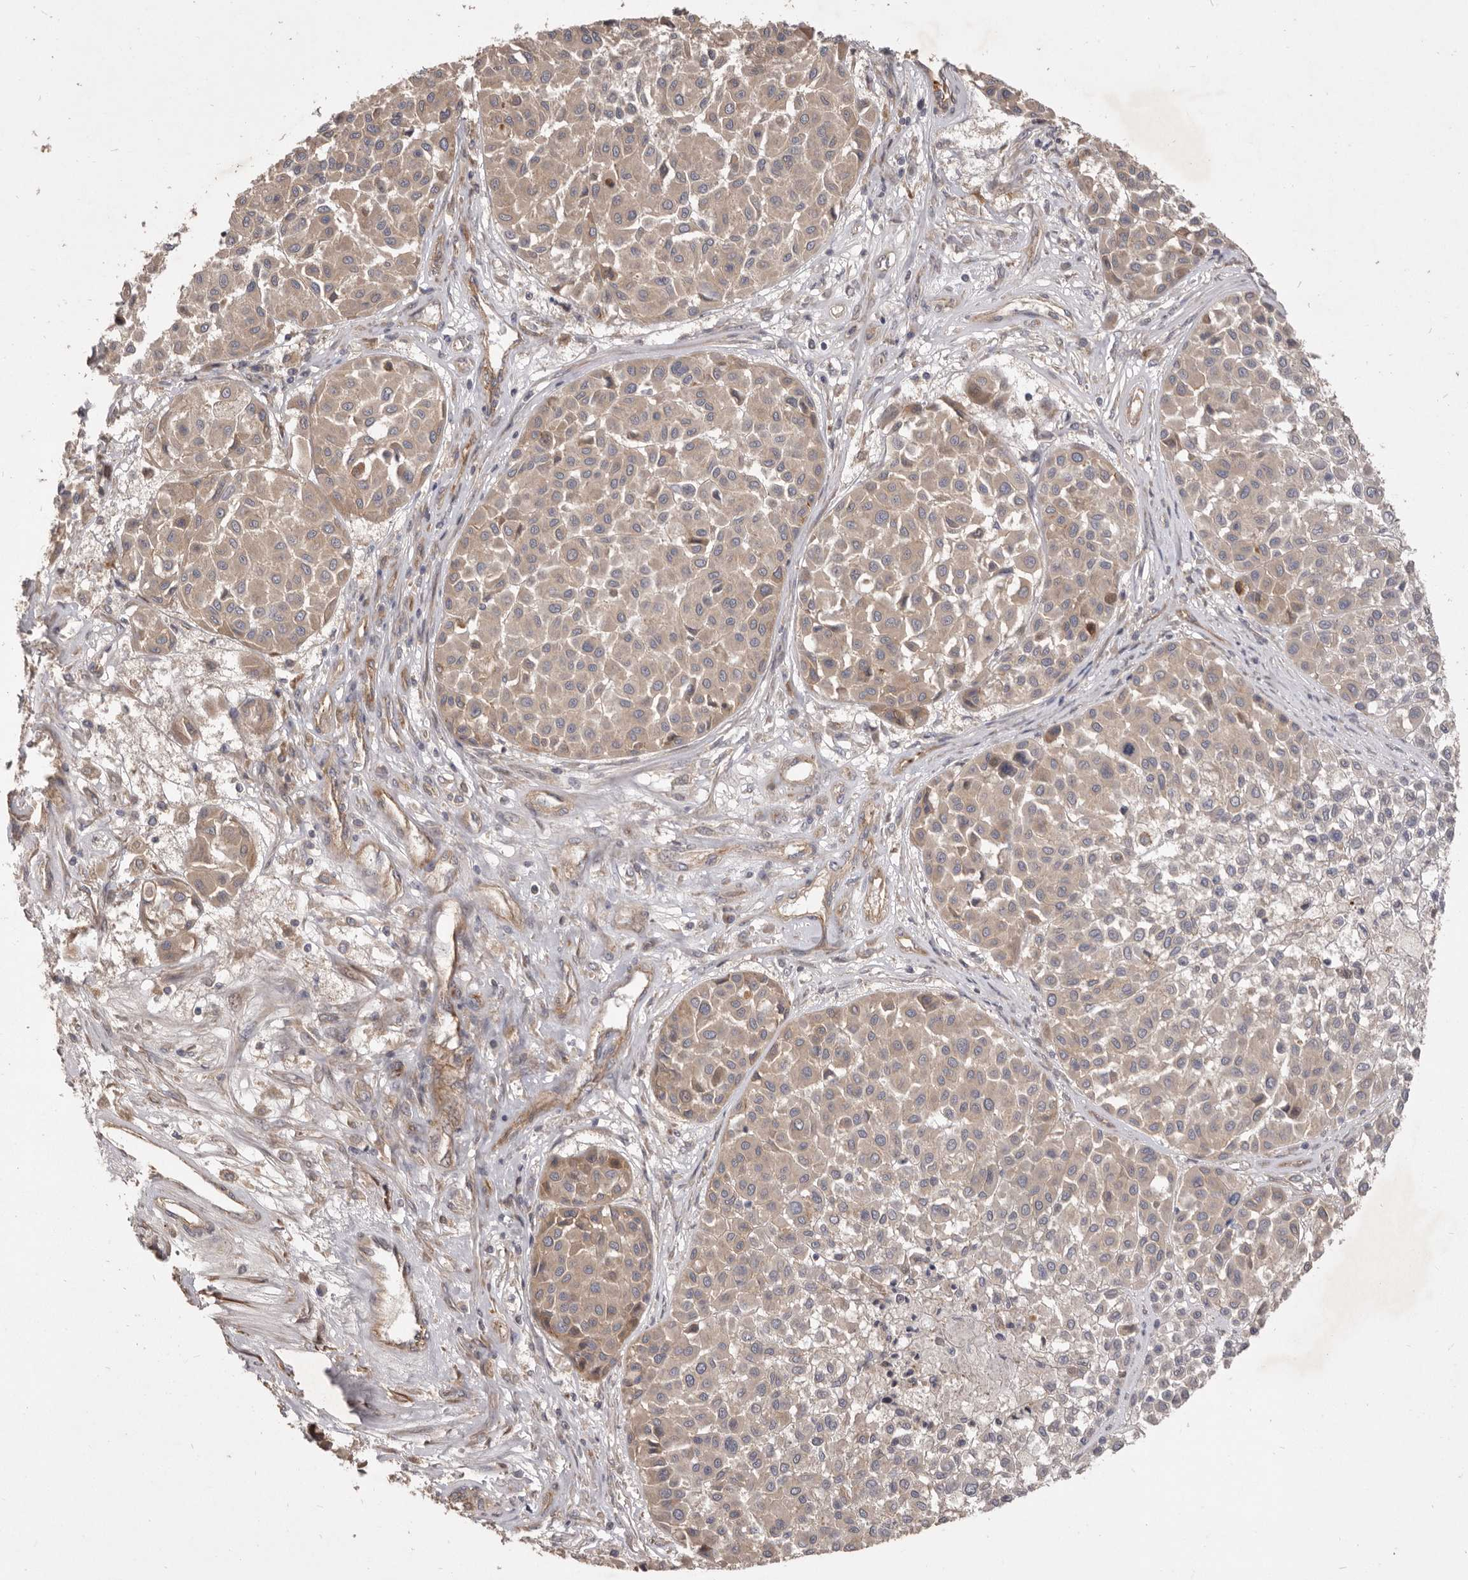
{"staining": {"intensity": "weak", "quantity": ">75%", "location": "cytoplasmic/membranous"}, "tissue": "melanoma", "cell_type": "Tumor cells", "image_type": "cancer", "snomed": [{"axis": "morphology", "description": "Malignant melanoma, Metastatic site"}, {"axis": "topography", "description": "Soft tissue"}], "caption": "Melanoma was stained to show a protein in brown. There is low levels of weak cytoplasmic/membranous expression in approximately >75% of tumor cells.", "gene": "VPS45", "patient": {"sex": "male", "age": 41}}